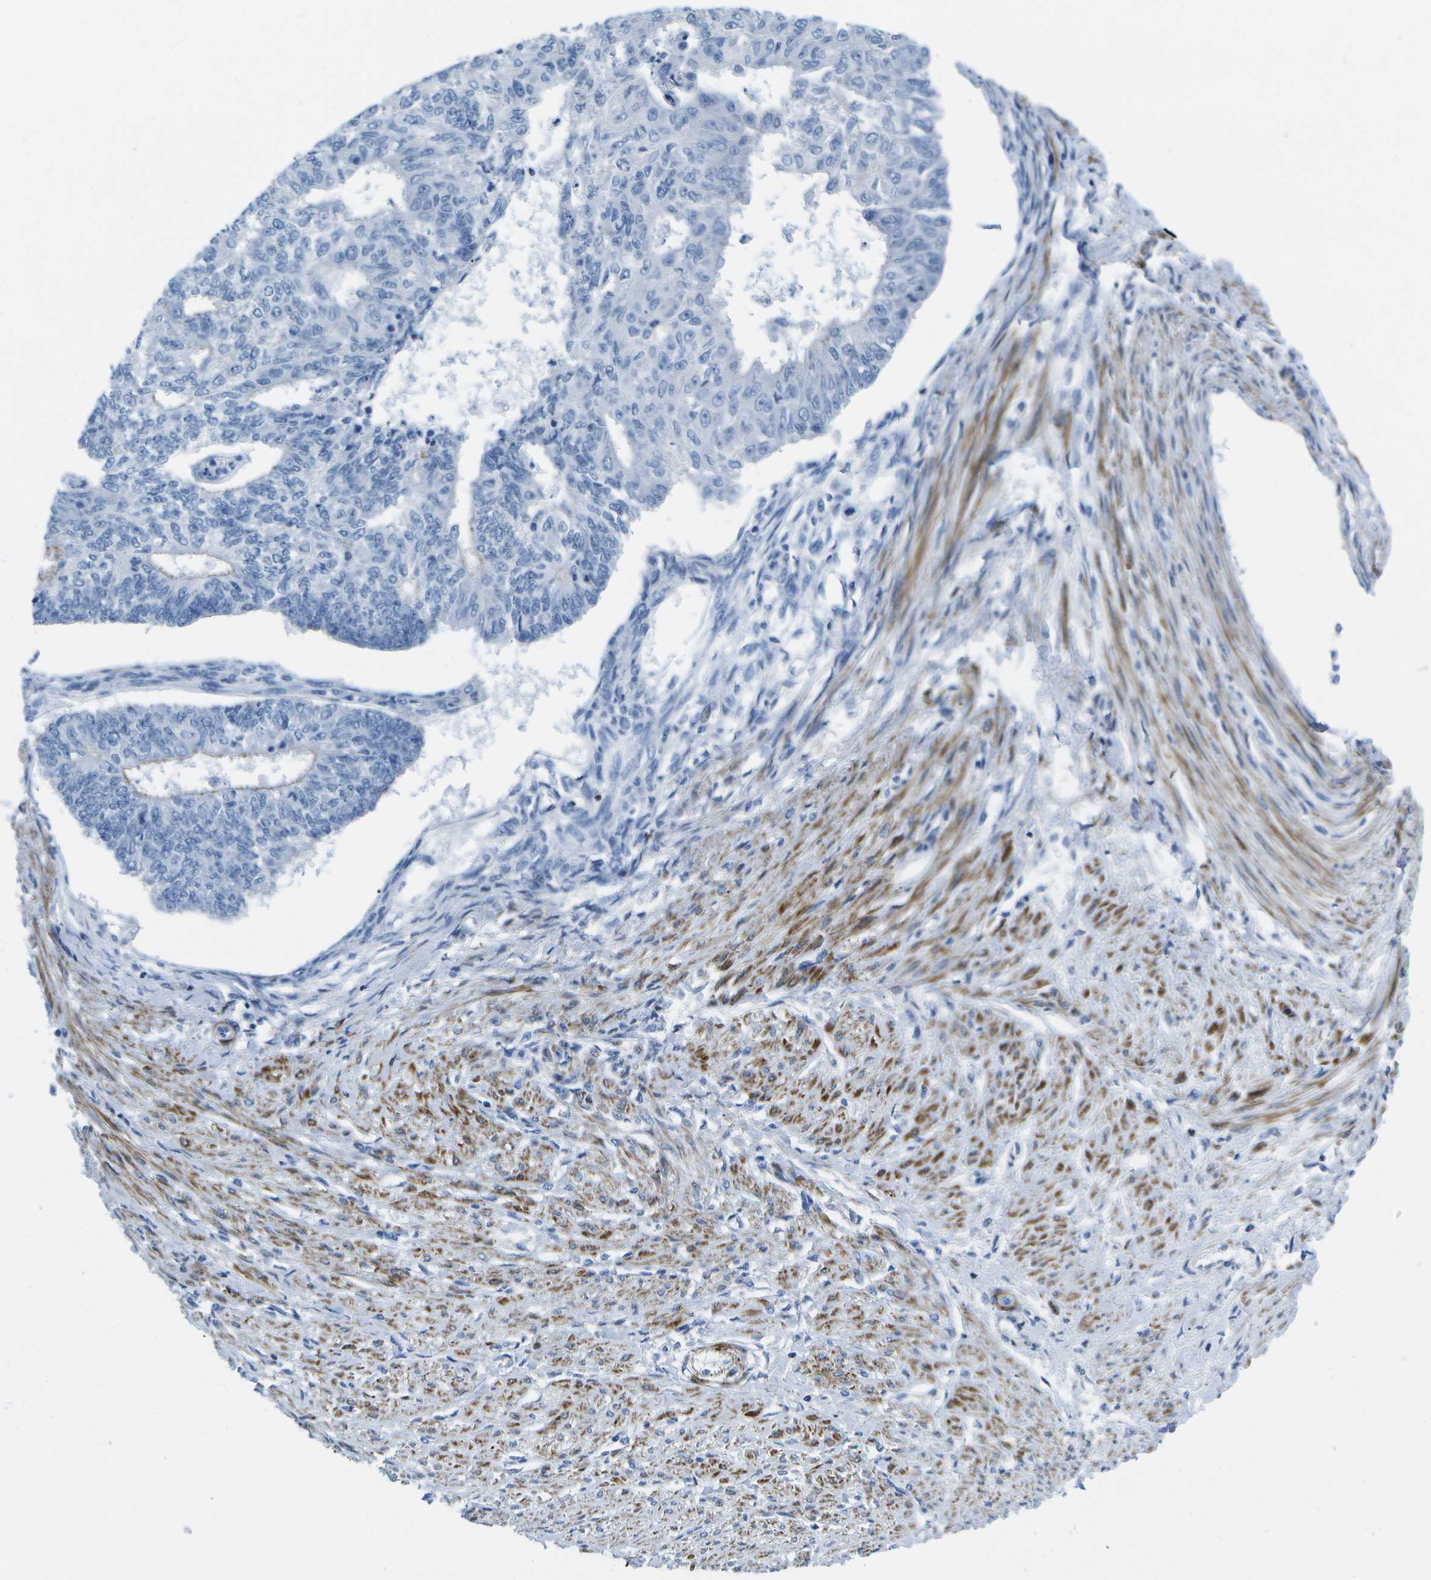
{"staining": {"intensity": "negative", "quantity": "none", "location": "none"}, "tissue": "endometrial cancer", "cell_type": "Tumor cells", "image_type": "cancer", "snomed": [{"axis": "morphology", "description": "Adenocarcinoma, NOS"}, {"axis": "topography", "description": "Endometrium"}], "caption": "Histopathology image shows no significant protein positivity in tumor cells of endometrial adenocarcinoma.", "gene": "ADGRG6", "patient": {"sex": "female", "age": 32}}